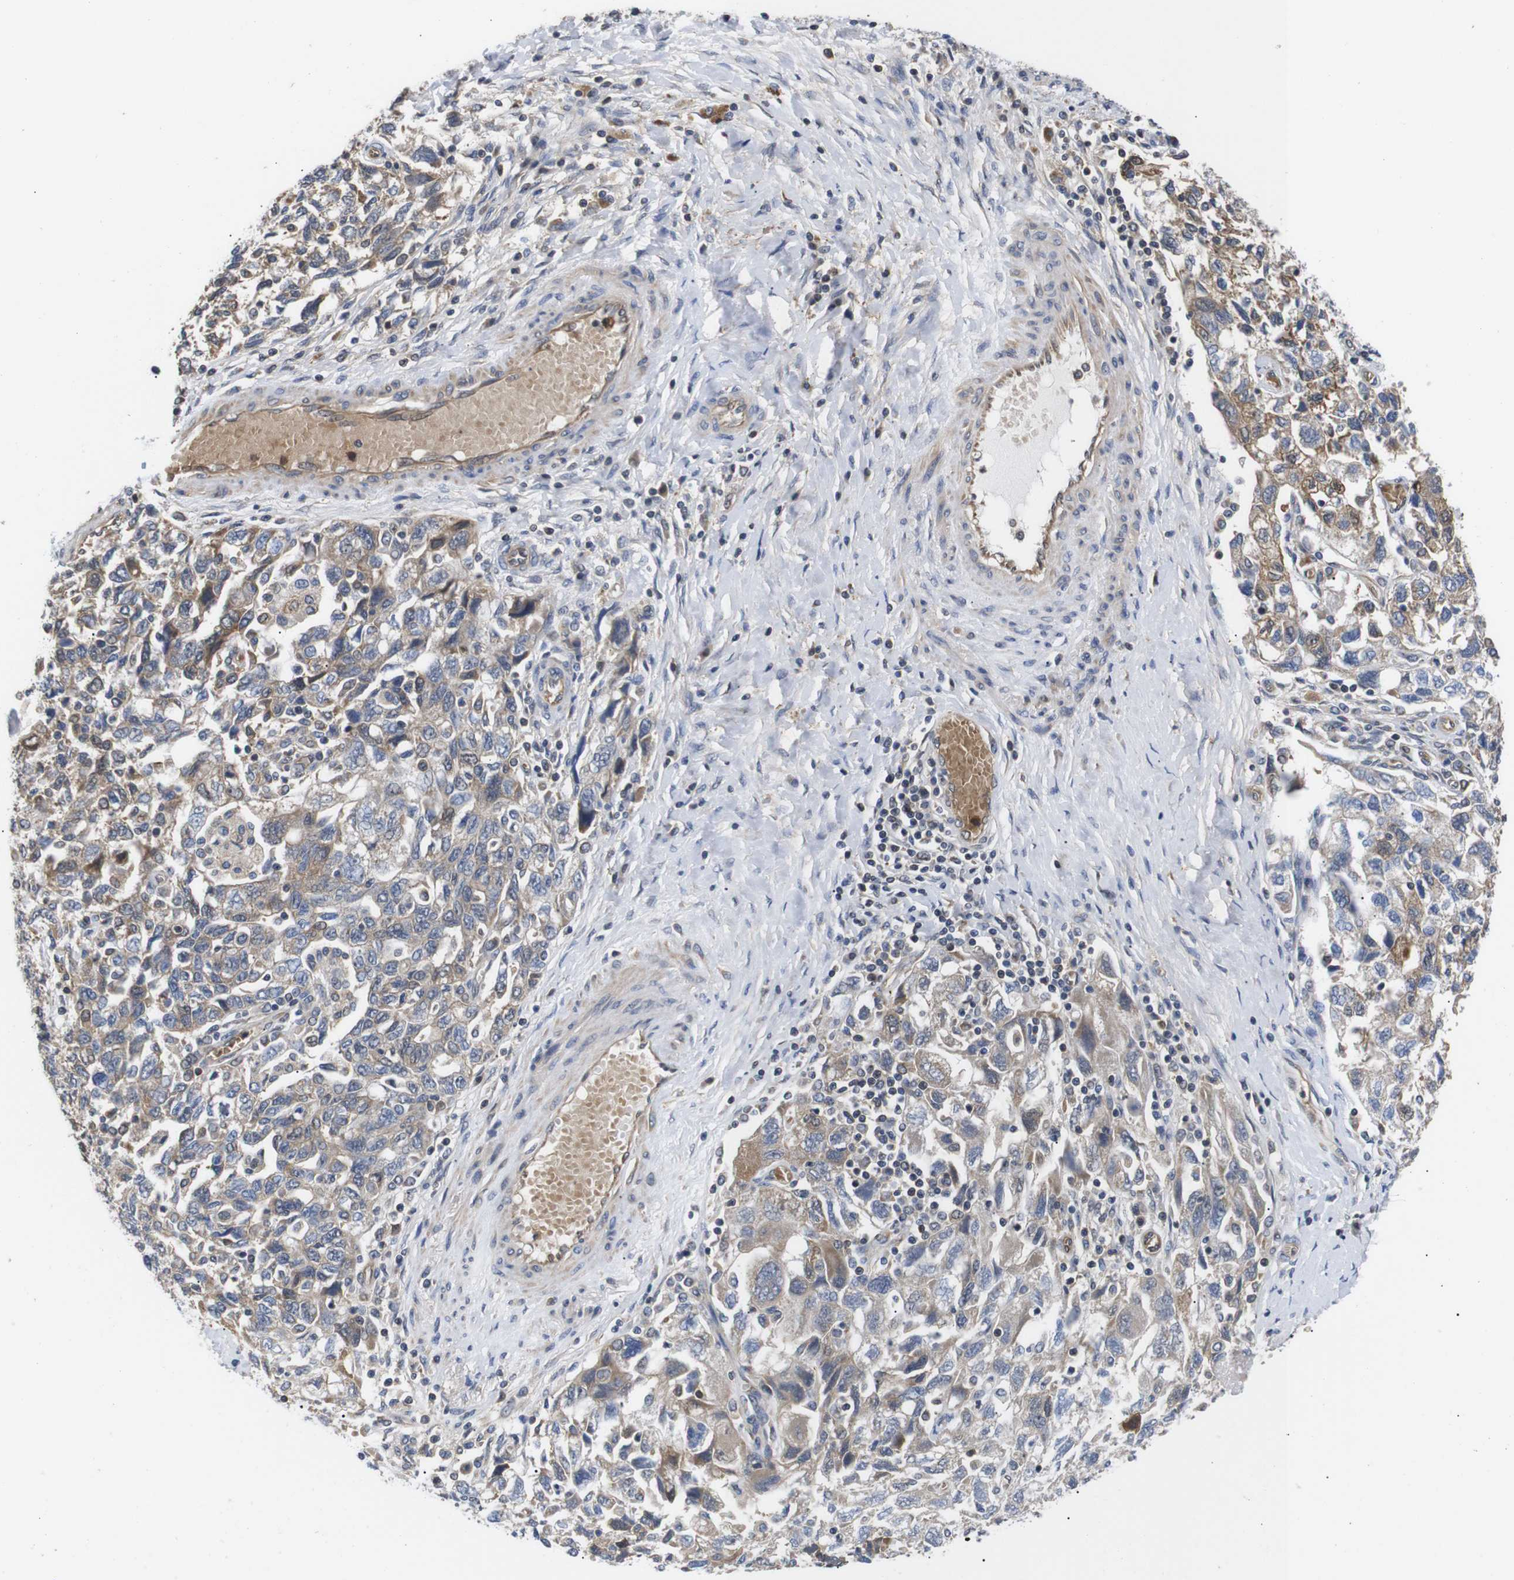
{"staining": {"intensity": "weak", "quantity": ">75%", "location": "cytoplasmic/membranous"}, "tissue": "ovarian cancer", "cell_type": "Tumor cells", "image_type": "cancer", "snomed": [{"axis": "morphology", "description": "Carcinoma, NOS"}, {"axis": "morphology", "description": "Cystadenocarcinoma, serous, NOS"}, {"axis": "topography", "description": "Ovary"}], "caption": "This histopathology image shows IHC staining of human ovarian carcinoma, with low weak cytoplasmic/membranous staining in about >75% of tumor cells.", "gene": "DDR1", "patient": {"sex": "female", "age": 69}}